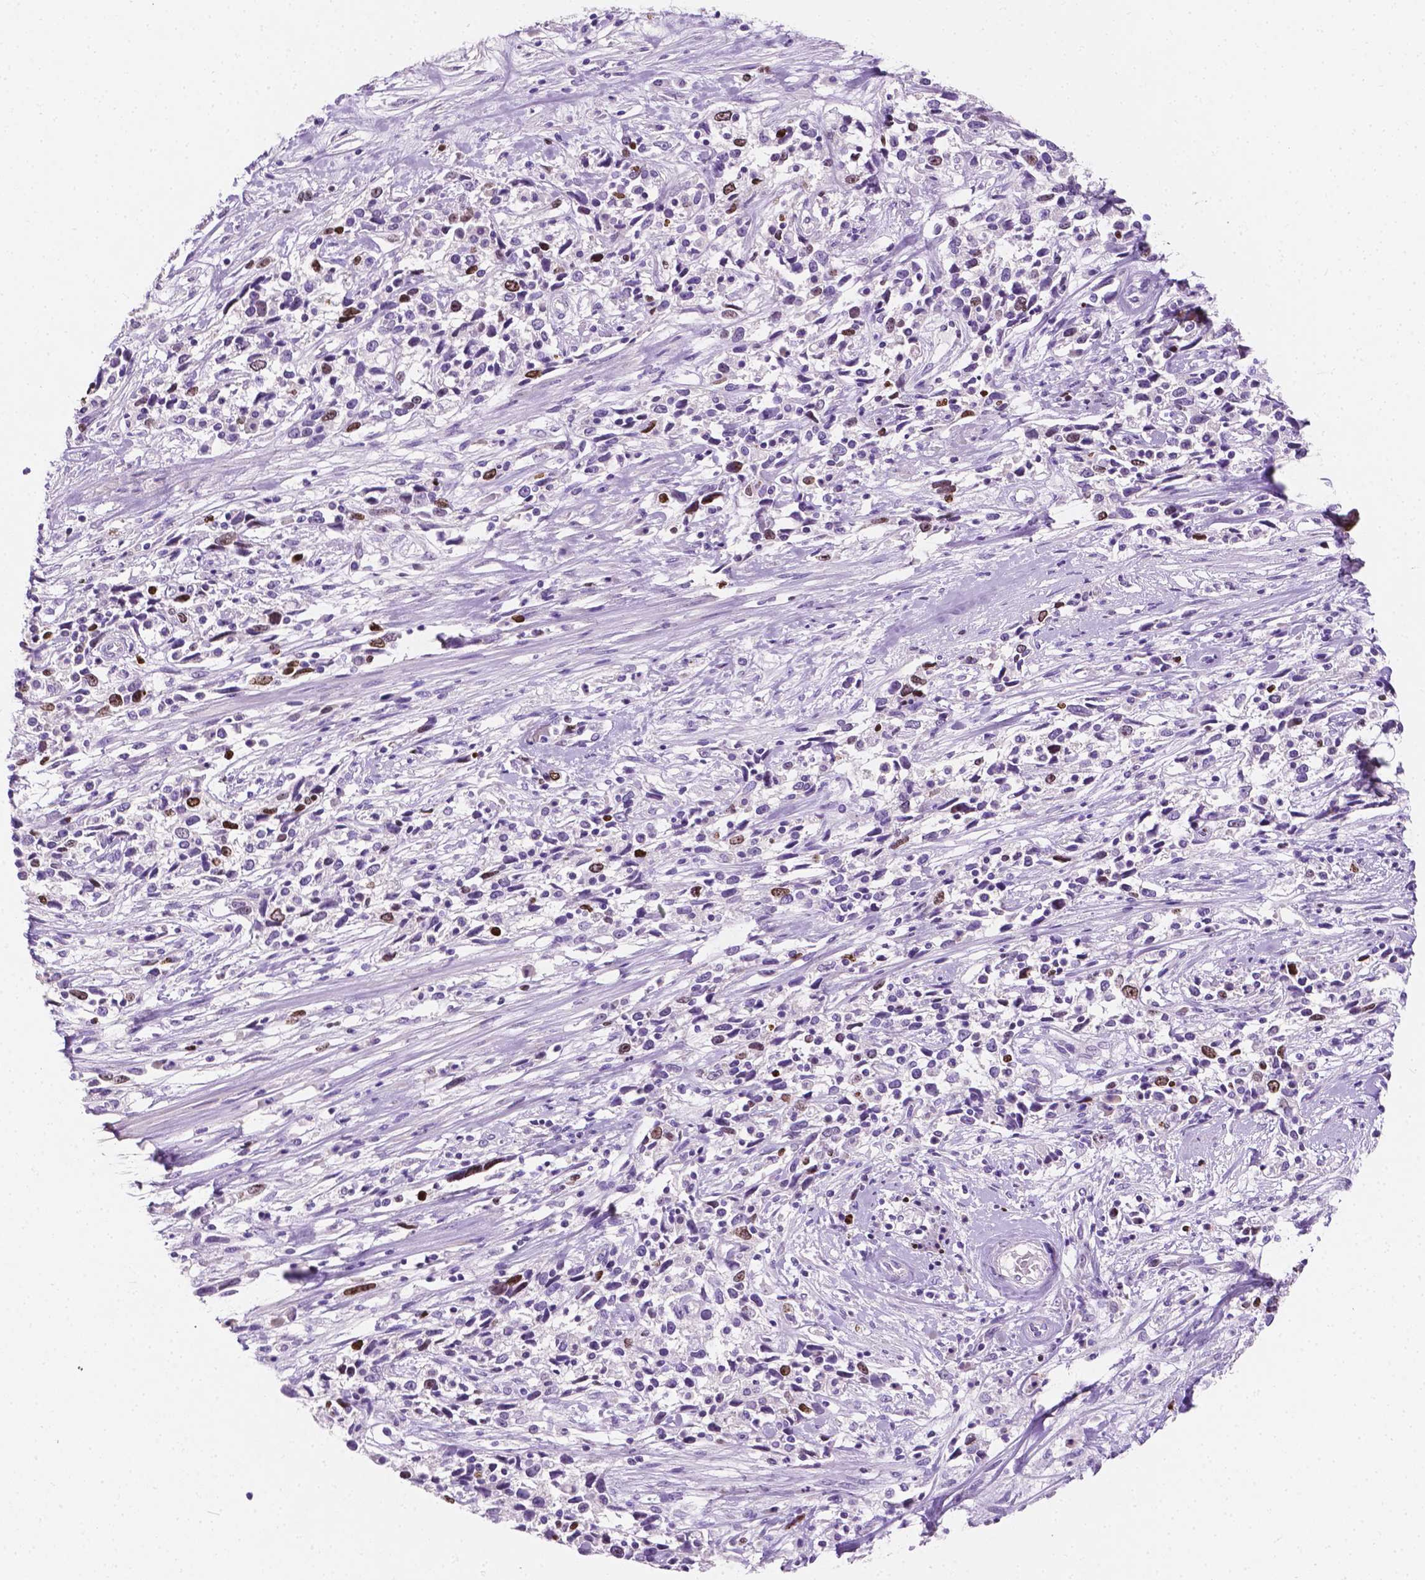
{"staining": {"intensity": "moderate", "quantity": "25%-75%", "location": "nuclear"}, "tissue": "cervical cancer", "cell_type": "Tumor cells", "image_type": "cancer", "snomed": [{"axis": "morphology", "description": "Adenocarcinoma, NOS"}, {"axis": "topography", "description": "Cervix"}], "caption": "Protein expression analysis of human cervical cancer reveals moderate nuclear staining in approximately 25%-75% of tumor cells. (Brightfield microscopy of DAB IHC at high magnification).", "gene": "SIAH2", "patient": {"sex": "female", "age": 40}}